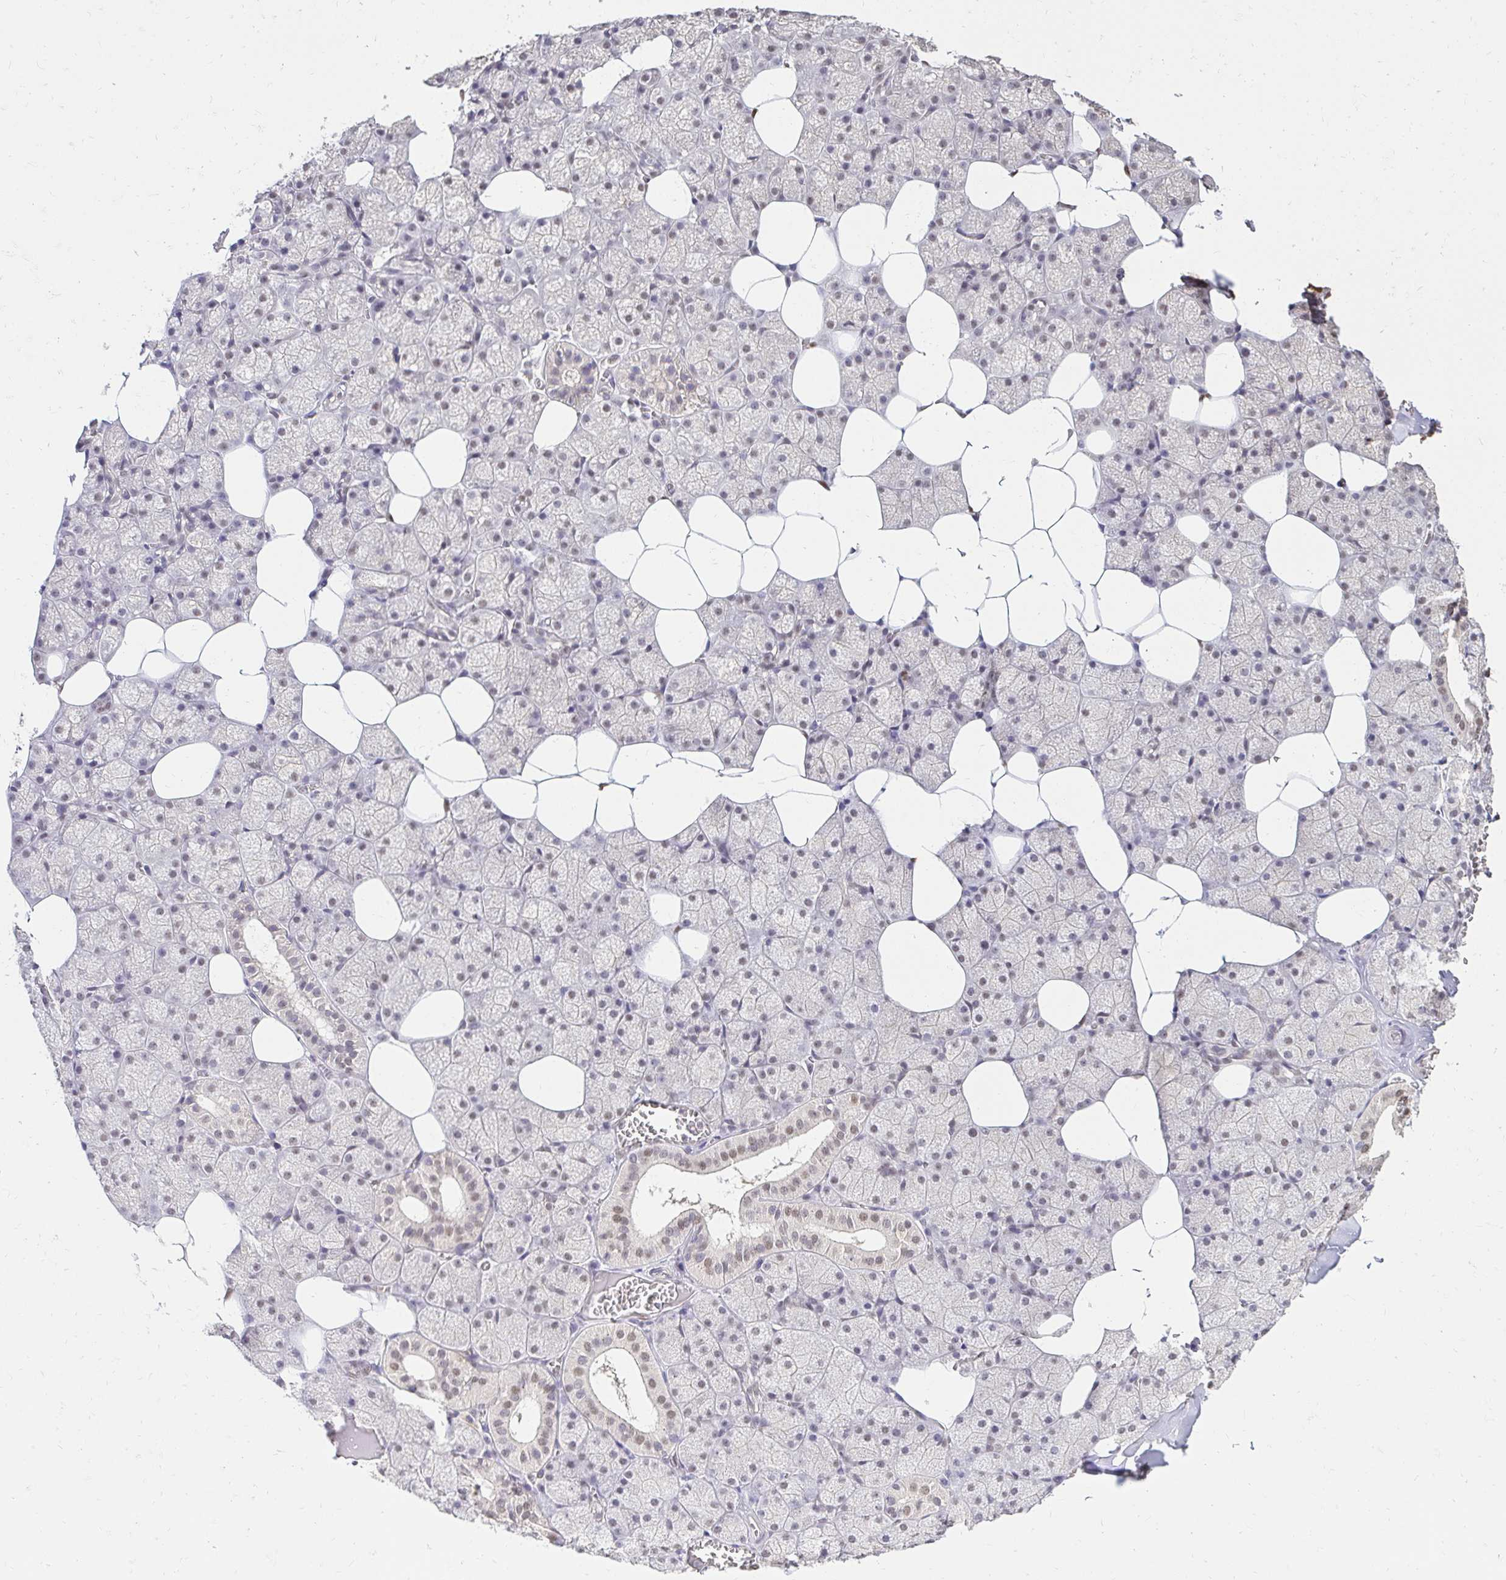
{"staining": {"intensity": "moderate", "quantity": "25%-75%", "location": "nuclear"}, "tissue": "salivary gland", "cell_type": "Glandular cells", "image_type": "normal", "snomed": [{"axis": "morphology", "description": "Normal tissue, NOS"}, {"axis": "topography", "description": "Salivary gland"}, {"axis": "topography", "description": "Peripheral nerve tissue"}], "caption": "Human salivary gland stained with a brown dye shows moderate nuclear positive expression in about 25%-75% of glandular cells.", "gene": "RIMS4", "patient": {"sex": "male", "age": 38}}